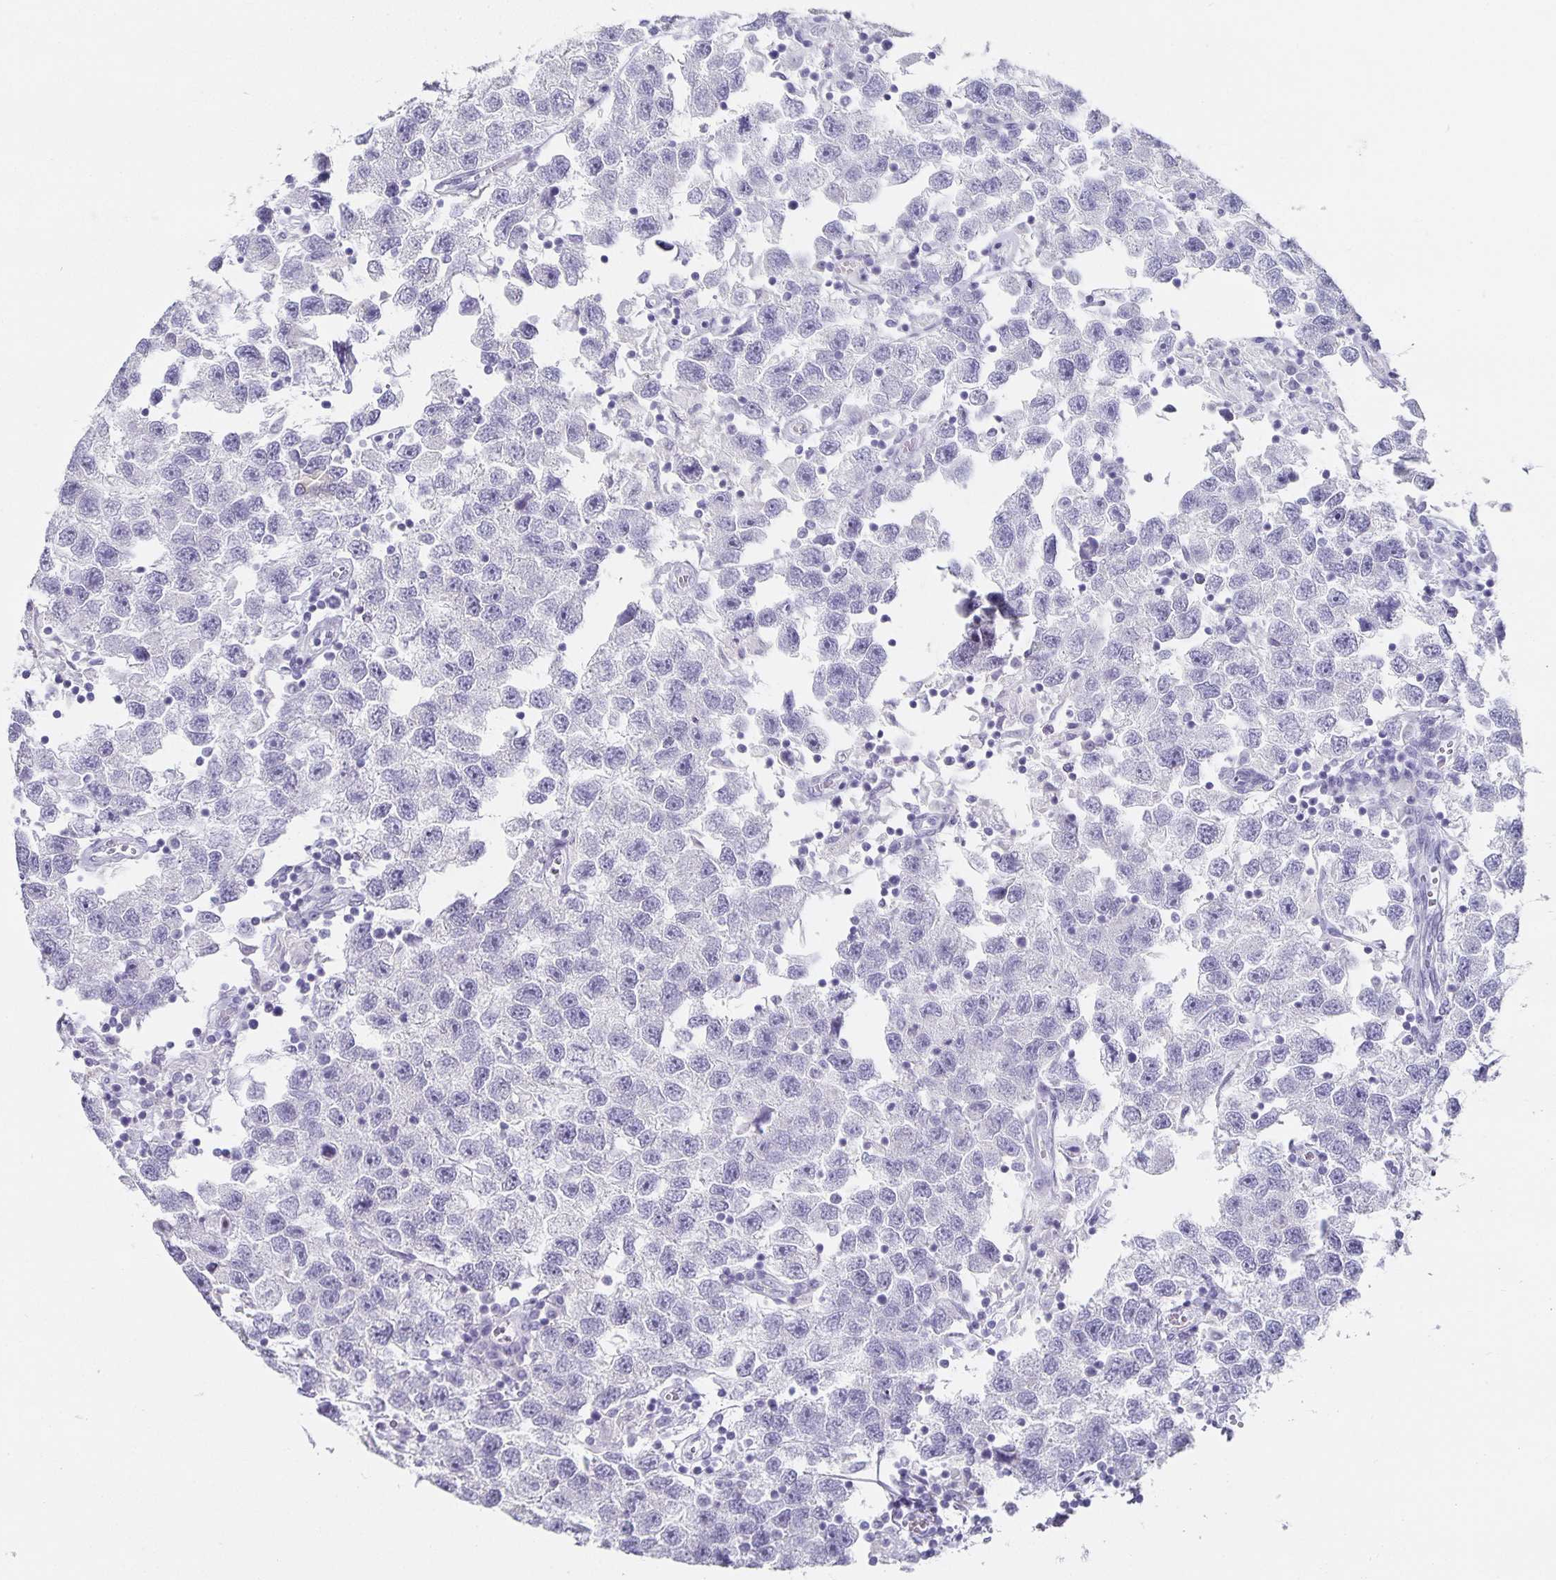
{"staining": {"intensity": "negative", "quantity": "none", "location": "none"}, "tissue": "testis cancer", "cell_type": "Tumor cells", "image_type": "cancer", "snomed": [{"axis": "morphology", "description": "Seminoma, NOS"}, {"axis": "topography", "description": "Testis"}], "caption": "This micrograph is of testis cancer (seminoma) stained with immunohistochemistry to label a protein in brown with the nuclei are counter-stained blue. There is no staining in tumor cells.", "gene": "CHGA", "patient": {"sex": "male", "age": 26}}